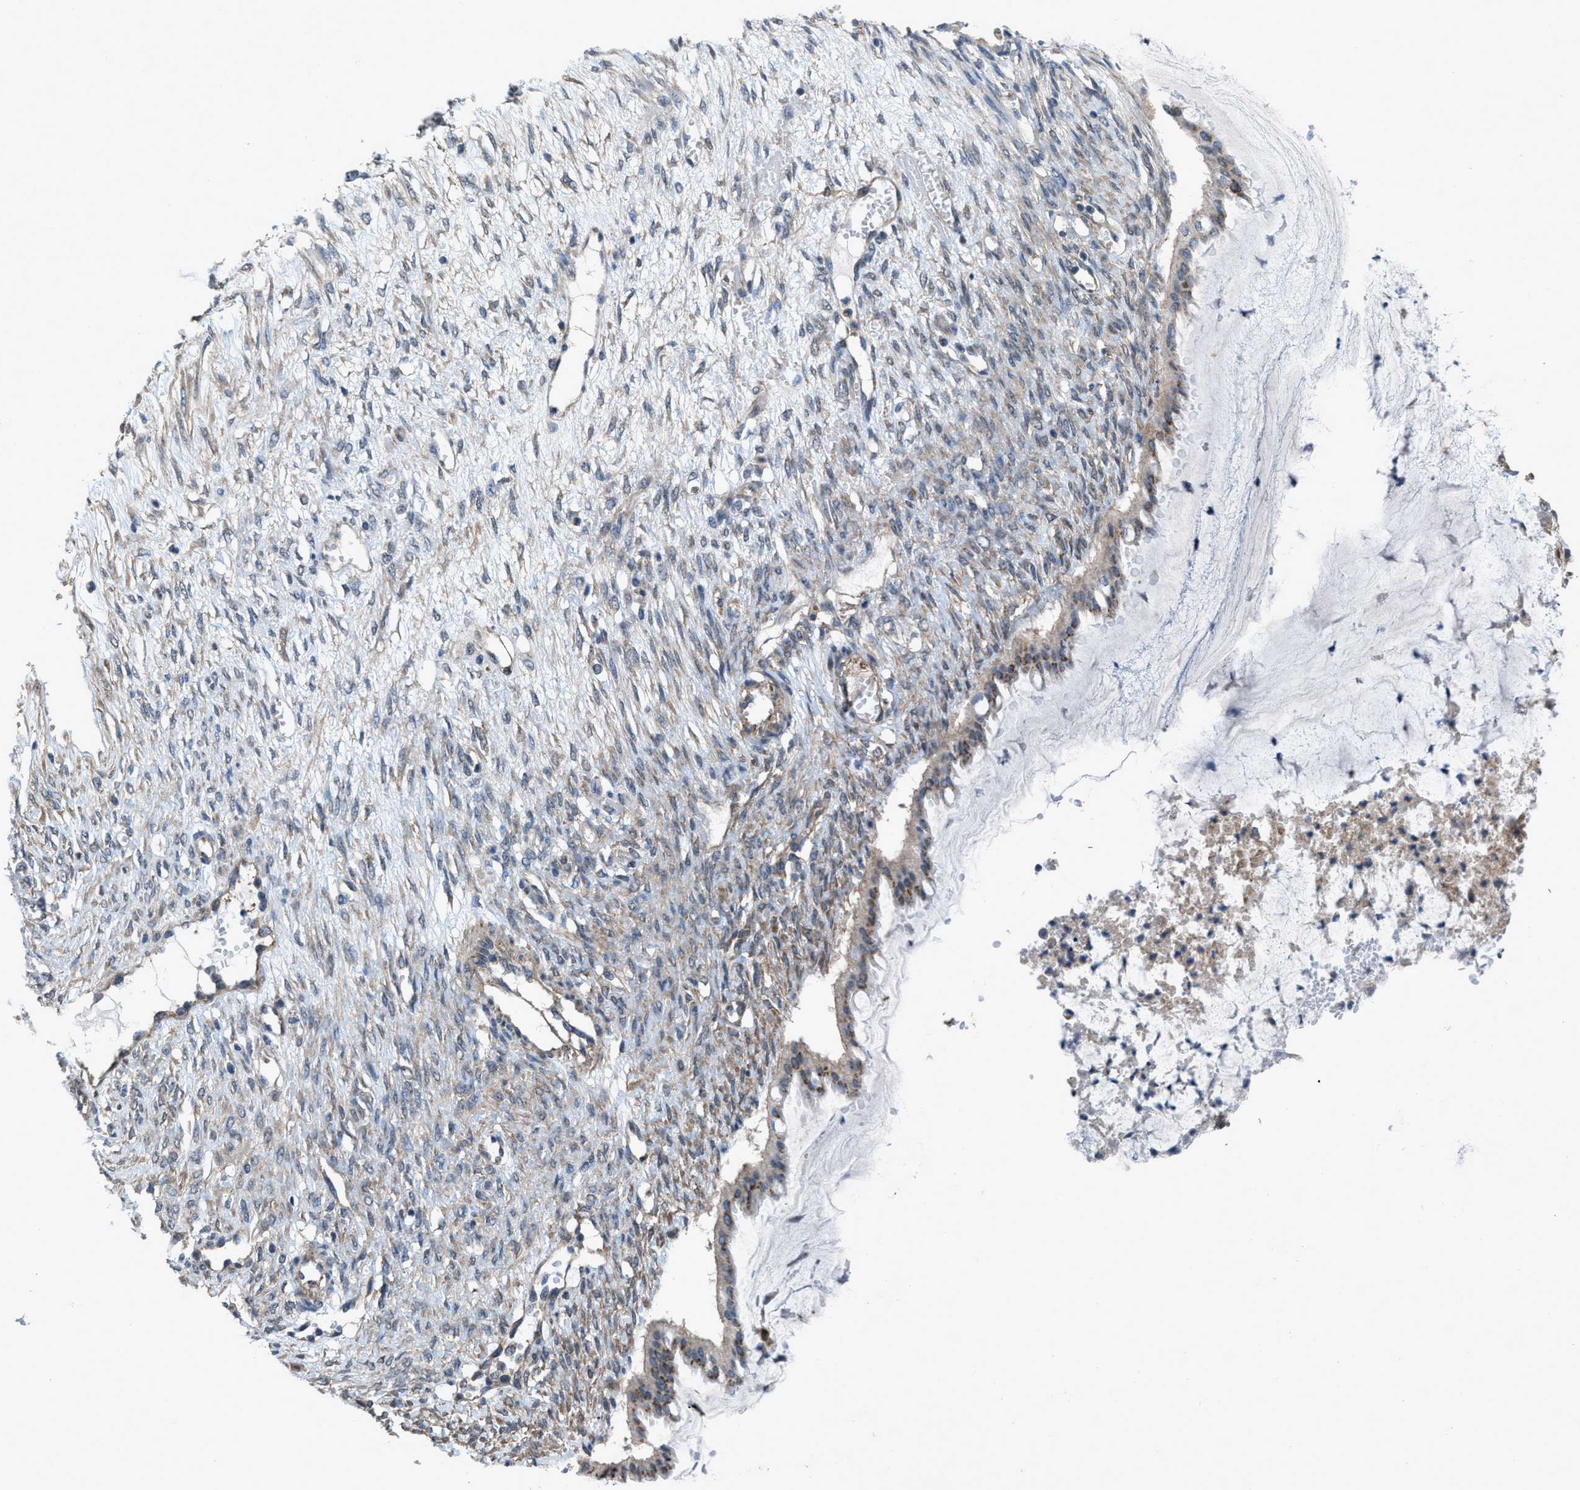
{"staining": {"intensity": "moderate", "quantity": "<25%", "location": "cytoplasmic/membranous"}, "tissue": "ovarian cancer", "cell_type": "Tumor cells", "image_type": "cancer", "snomed": [{"axis": "morphology", "description": "Cystadenocarcinoma, mucinous, NOS"}, {"axis": "topography", "description": "Ovary"}], "caption": "A high-resolution image shows immunohistochemistry staining of ovarian cancer, which reveals moderate cytoplasmic/membranous positivity in approximately <25% of tumor cells. (DAB (3,3'-diaminobenzidine) IHC with brightfield microscopy, high magnification).", "gene": "ARL6", "patient": {"sex": "female", "age": 73}}